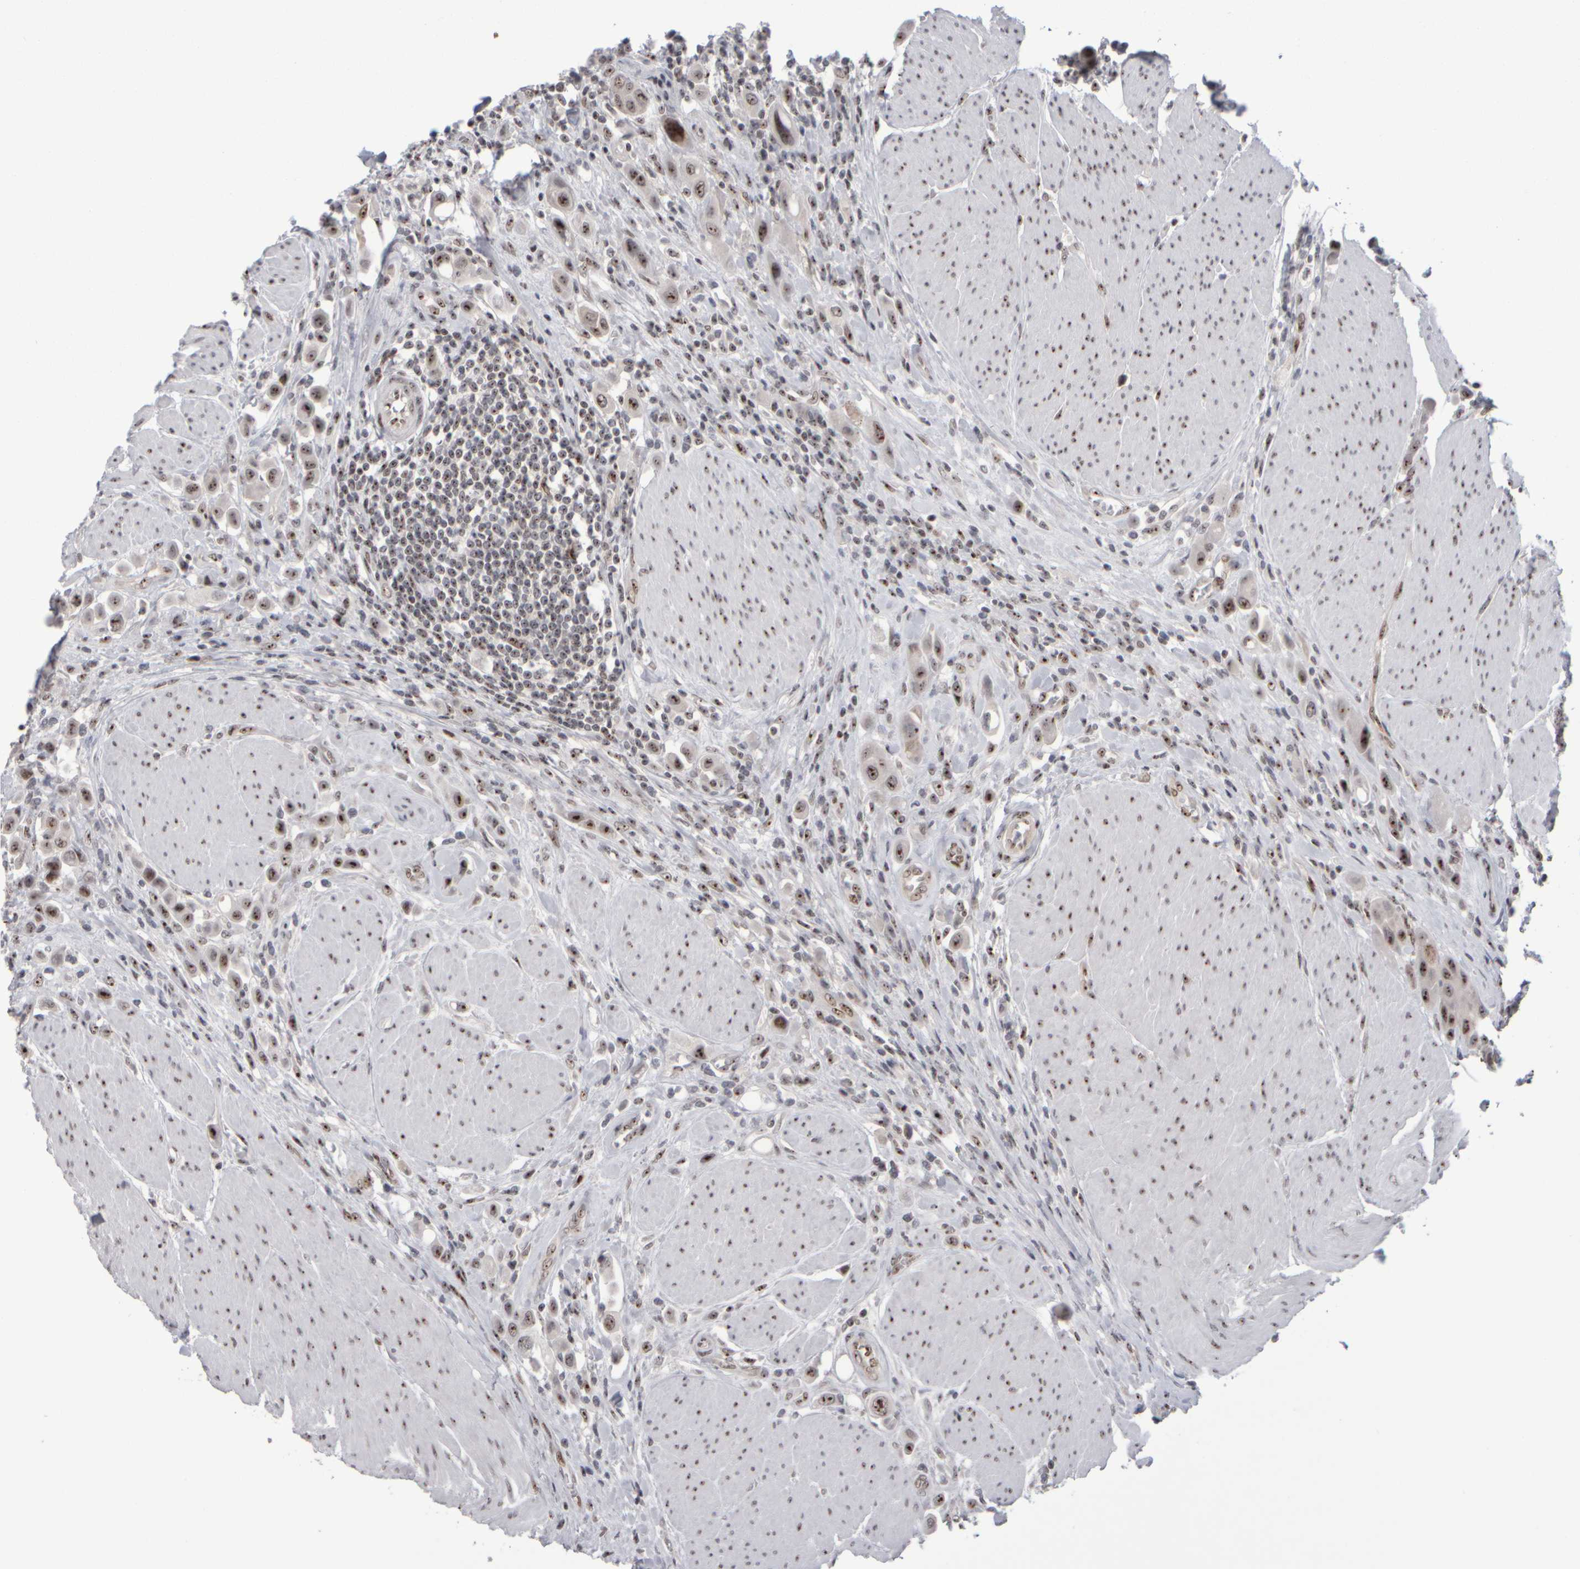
{"staining": {"intensity": "moderate", "quantity": ">75%", "location": "nuclear"}, "tissue": "urothelial cancer", "cell_type": "Tumor cells", "image_type": "cancer", "snomed": [{"axis": "morphology", "description": "Urothelial carcinoma, High grade"}, {"axis": "topography", "description": "Urinary bladder"}], "caption": "Human urothelial cancer stained with a brown dye reveals moderate nuclear positive positivity in about >75% of tumor cells.", "gene": "SURF6", "patient": {"sex": "male", "age": 50}}